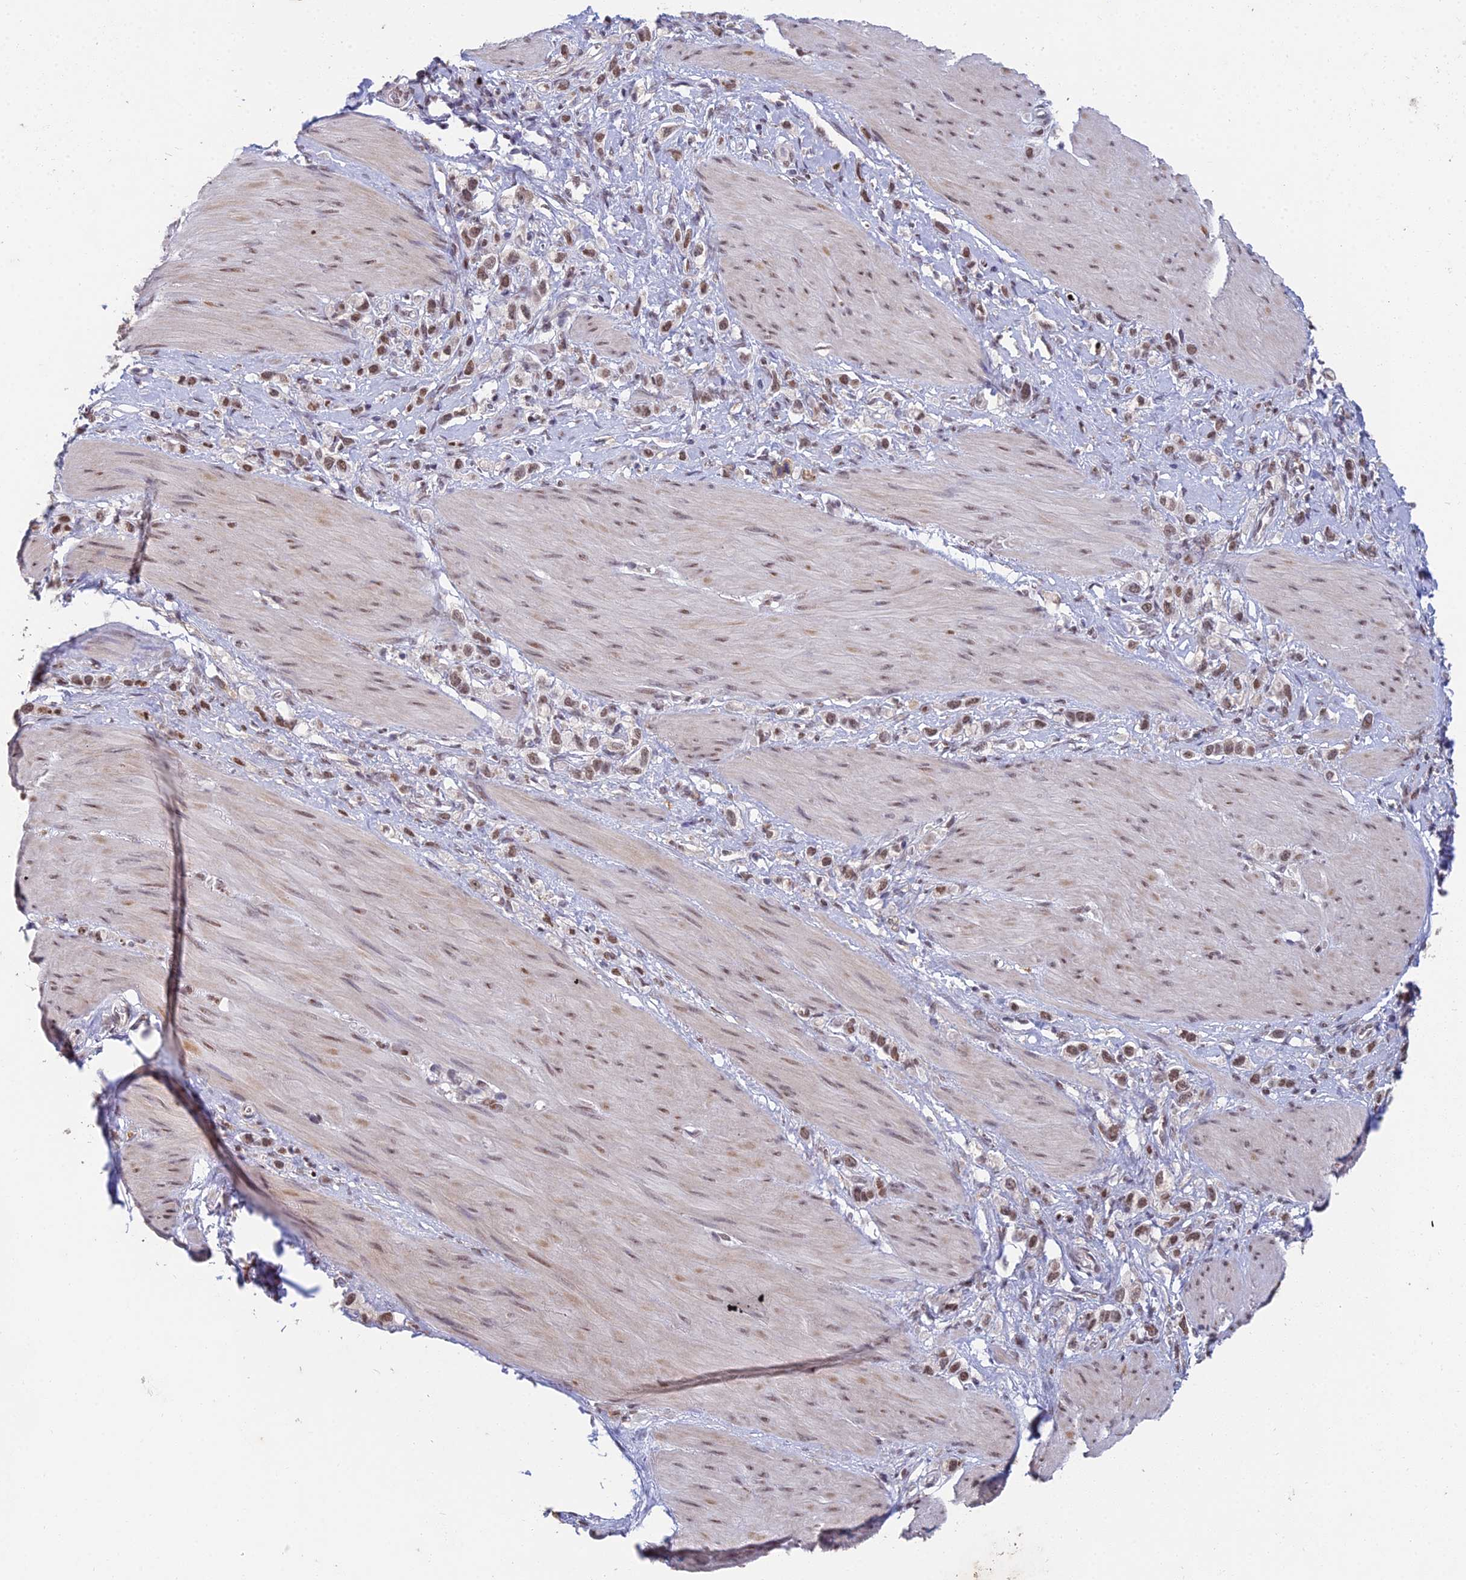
{"staining": {"intensity": "moderate", "quantity": ">75%", "location": "nuclear"}, "tissue": "stomach cancer", "cell_type": "Tumor cells", "image_type": "cancer", "snomed": [{"axis": "morphology", "description": "Adenocarcinoma, NOS"}, {"axis": "topography", "description": "Stomach"}], "caption": "Protein positivity by immunohistochemistry (IHC) reveals moderate nuclear staining in approximately >75% of tumor cells in stomach cancer (adenocarcinoma). (IHC, brightfield microscopy, high magnification).", "gene": "ABHD17A", "patient": {"sex": "female", "age": 65}}